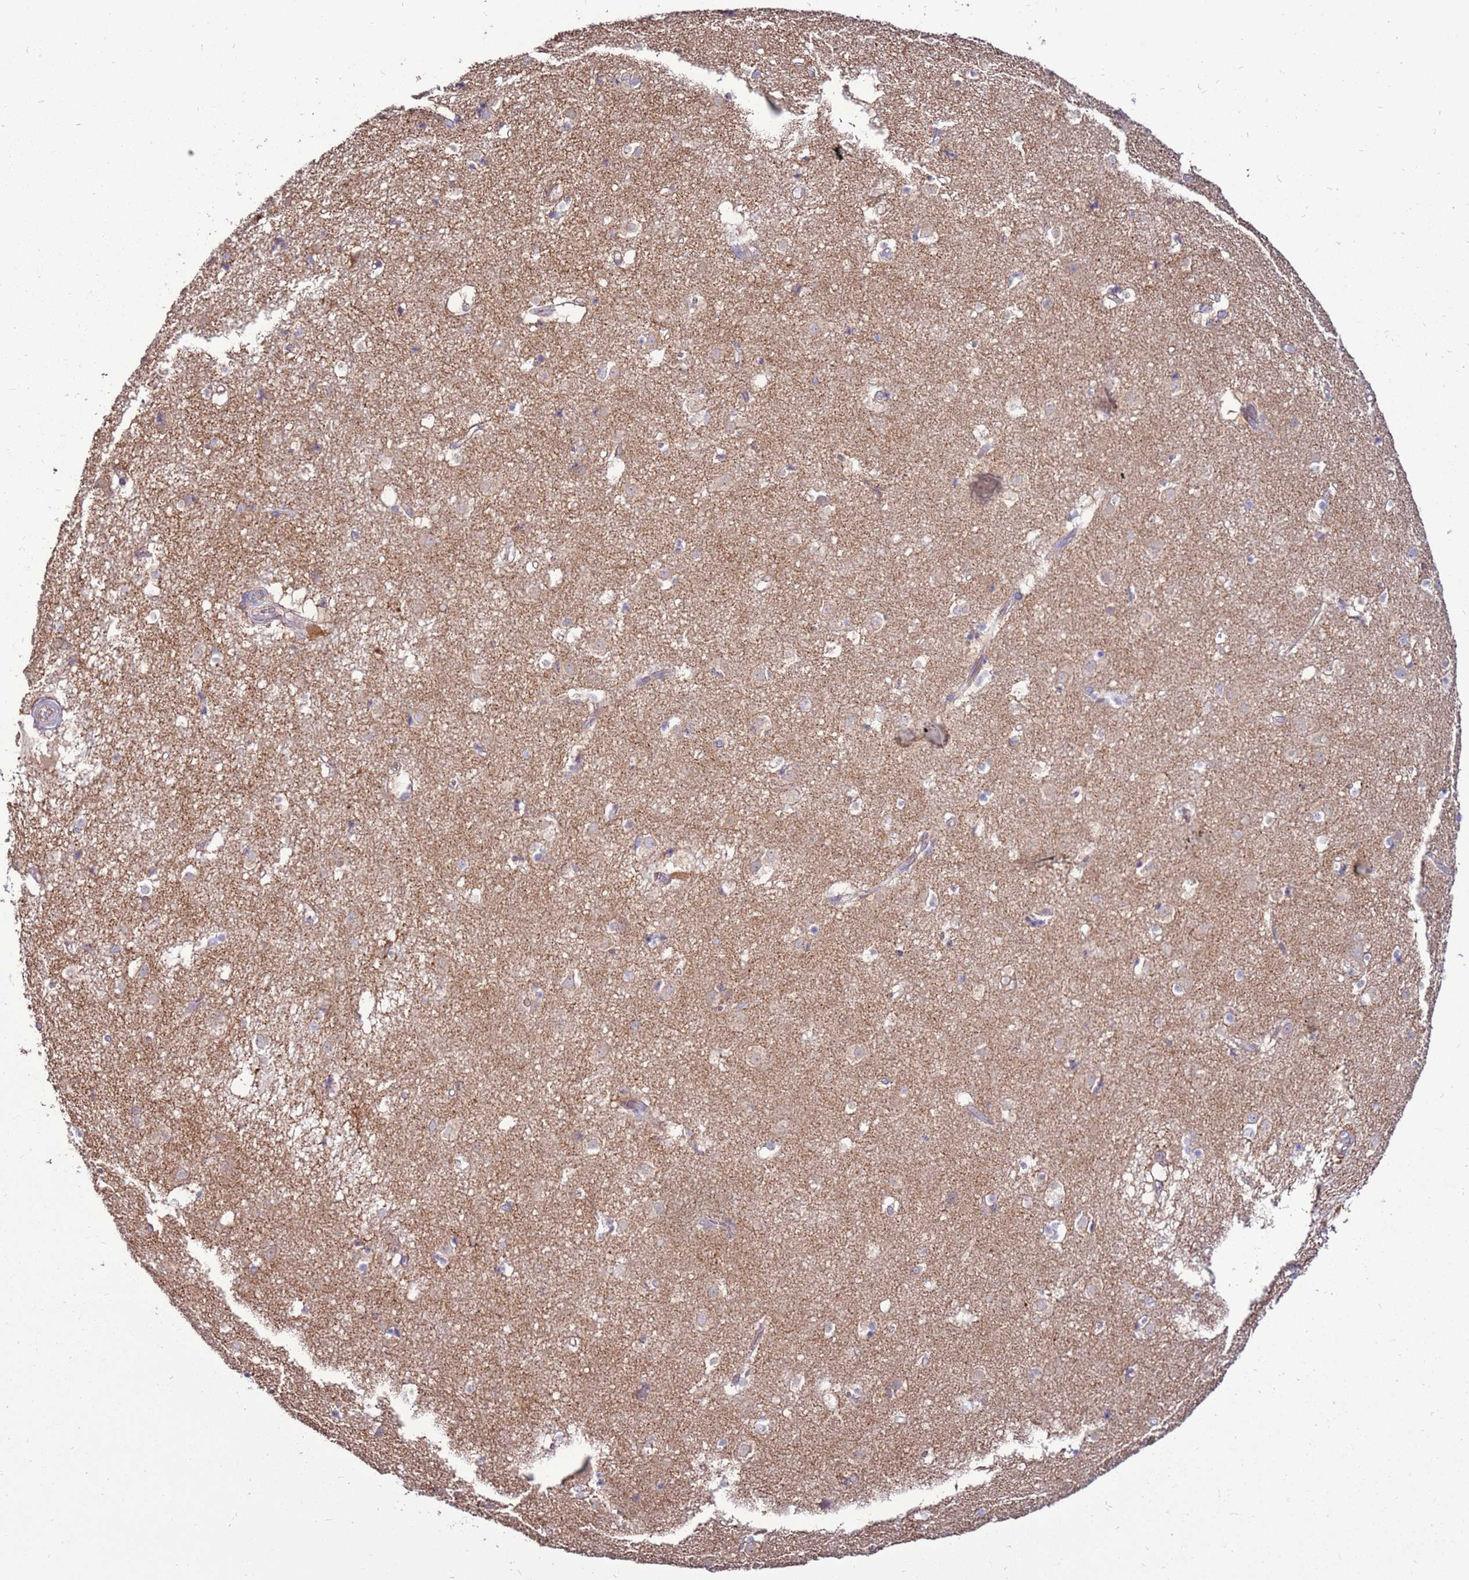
{"staining": {"intensity": "negative", "quantity": "none", "location": "none"}, "tissue": "caudate", "cell_type": "Glial cells", "image_type": "normal", "snomed": [{"axis": "morphology", "description": "Normal tissue, NOS"}, {"axis": "topography", "description": "Lateral ventricle wall"}], "caption": "This image is of normal caudate stained with IHC to label a protein in brown with the nuclei are counter-stained blue. There is no staining in glial cells.", "gene": "TRAPPC4", "patient": {"sex": "male", "age": 70}}